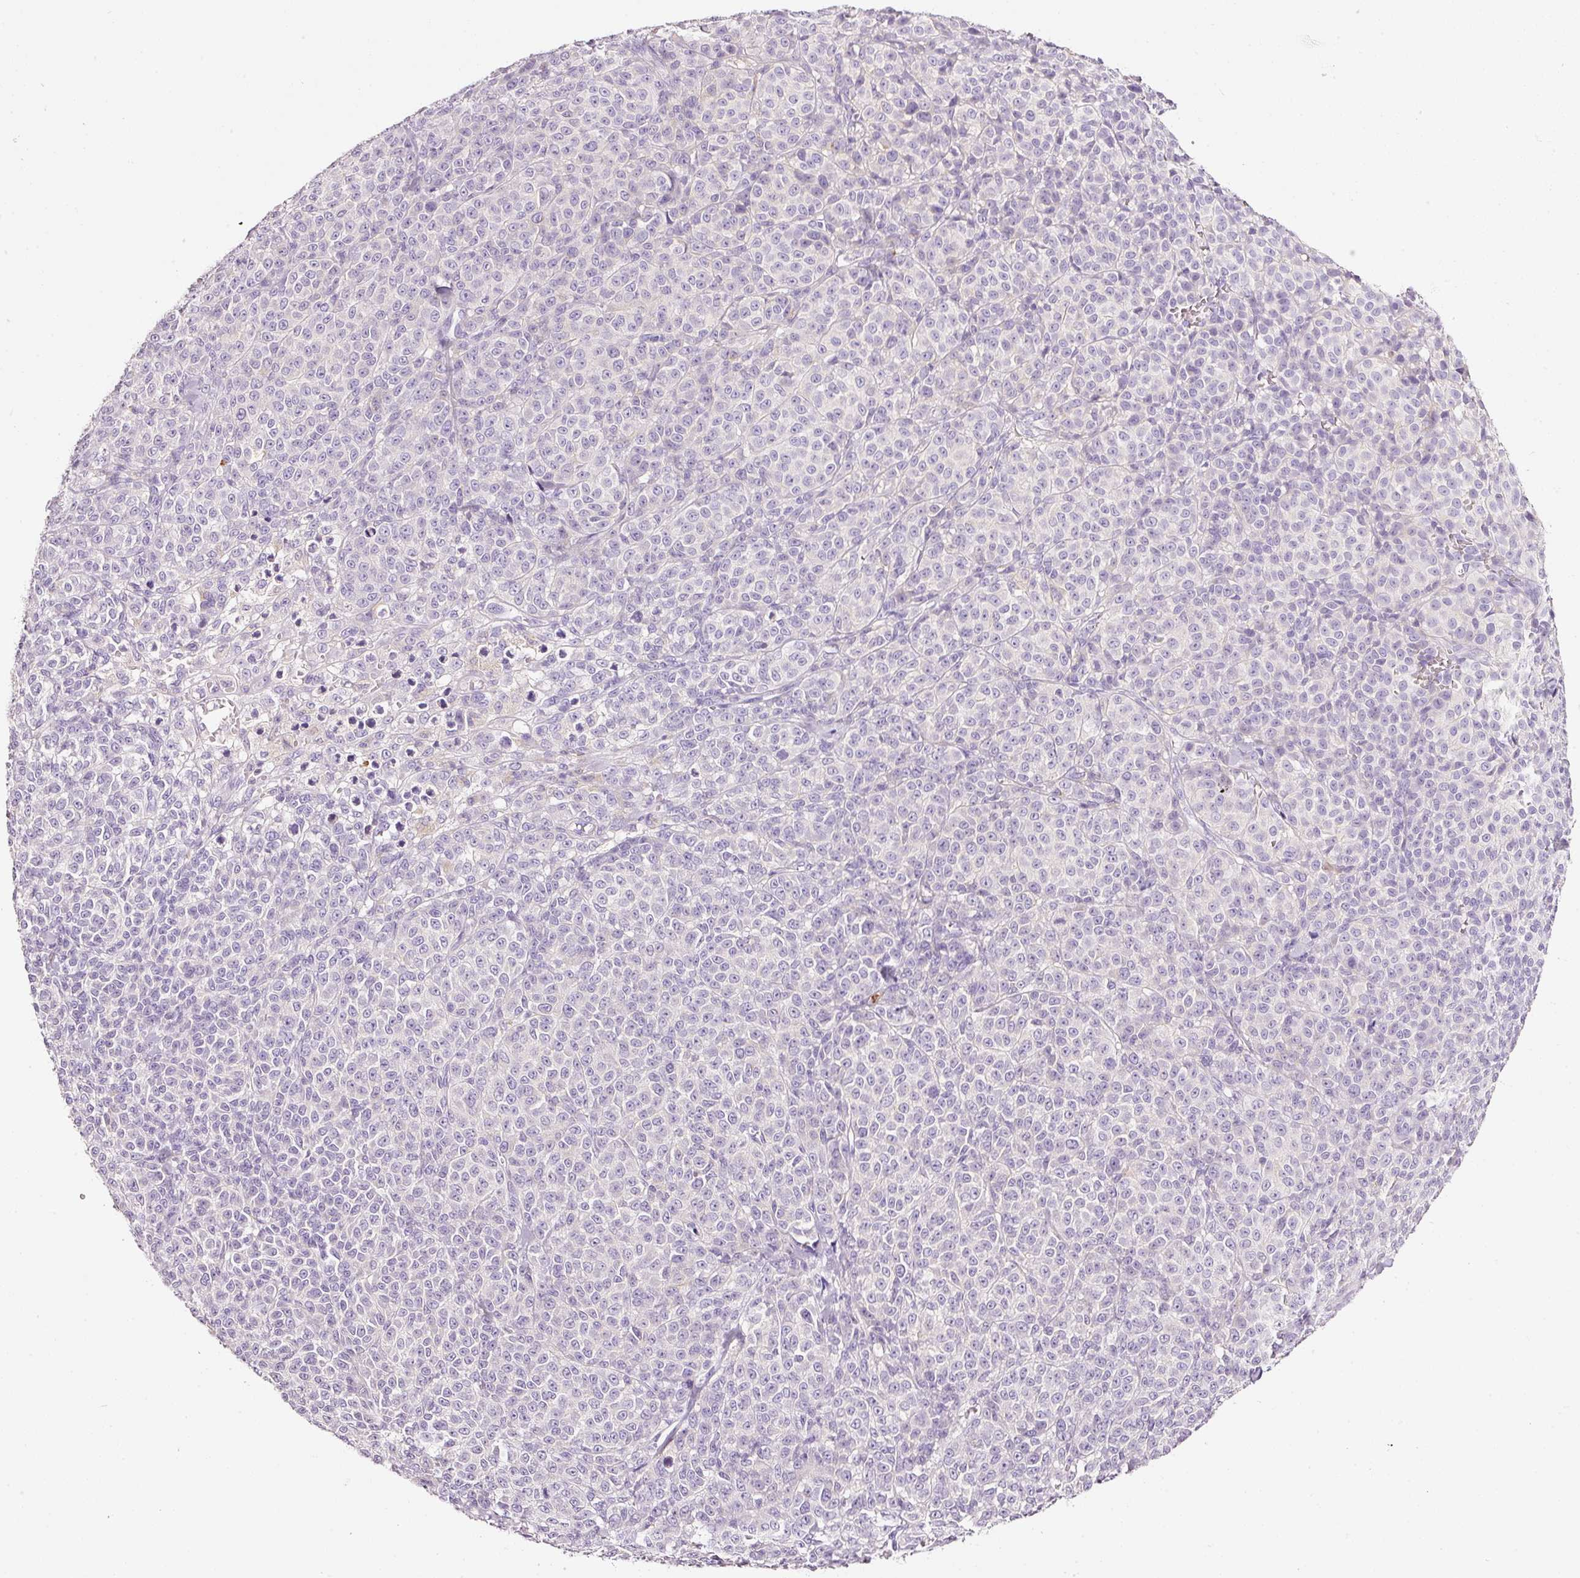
{"staining": {"intensity": "negative", "quantity": "none", "location": "none"}, "tissue": "melanoma", "cell_type": "Tumor cells", "image_type": "cancer", "snomed": [{"axis": "morphology", "description": "Normal tissue, NOS"}, {"axis": "morphology", "description": "Malignant melanoma, NOS"}, {"axis": "topography", "description": "Skin"}], "caption": "This is an immunohistochemistry micrograph of human malignant melanoma. There is no staining in tumor cells.", "gene": "CYB561A3", "patient": {"sex": "female", "age": 34}}